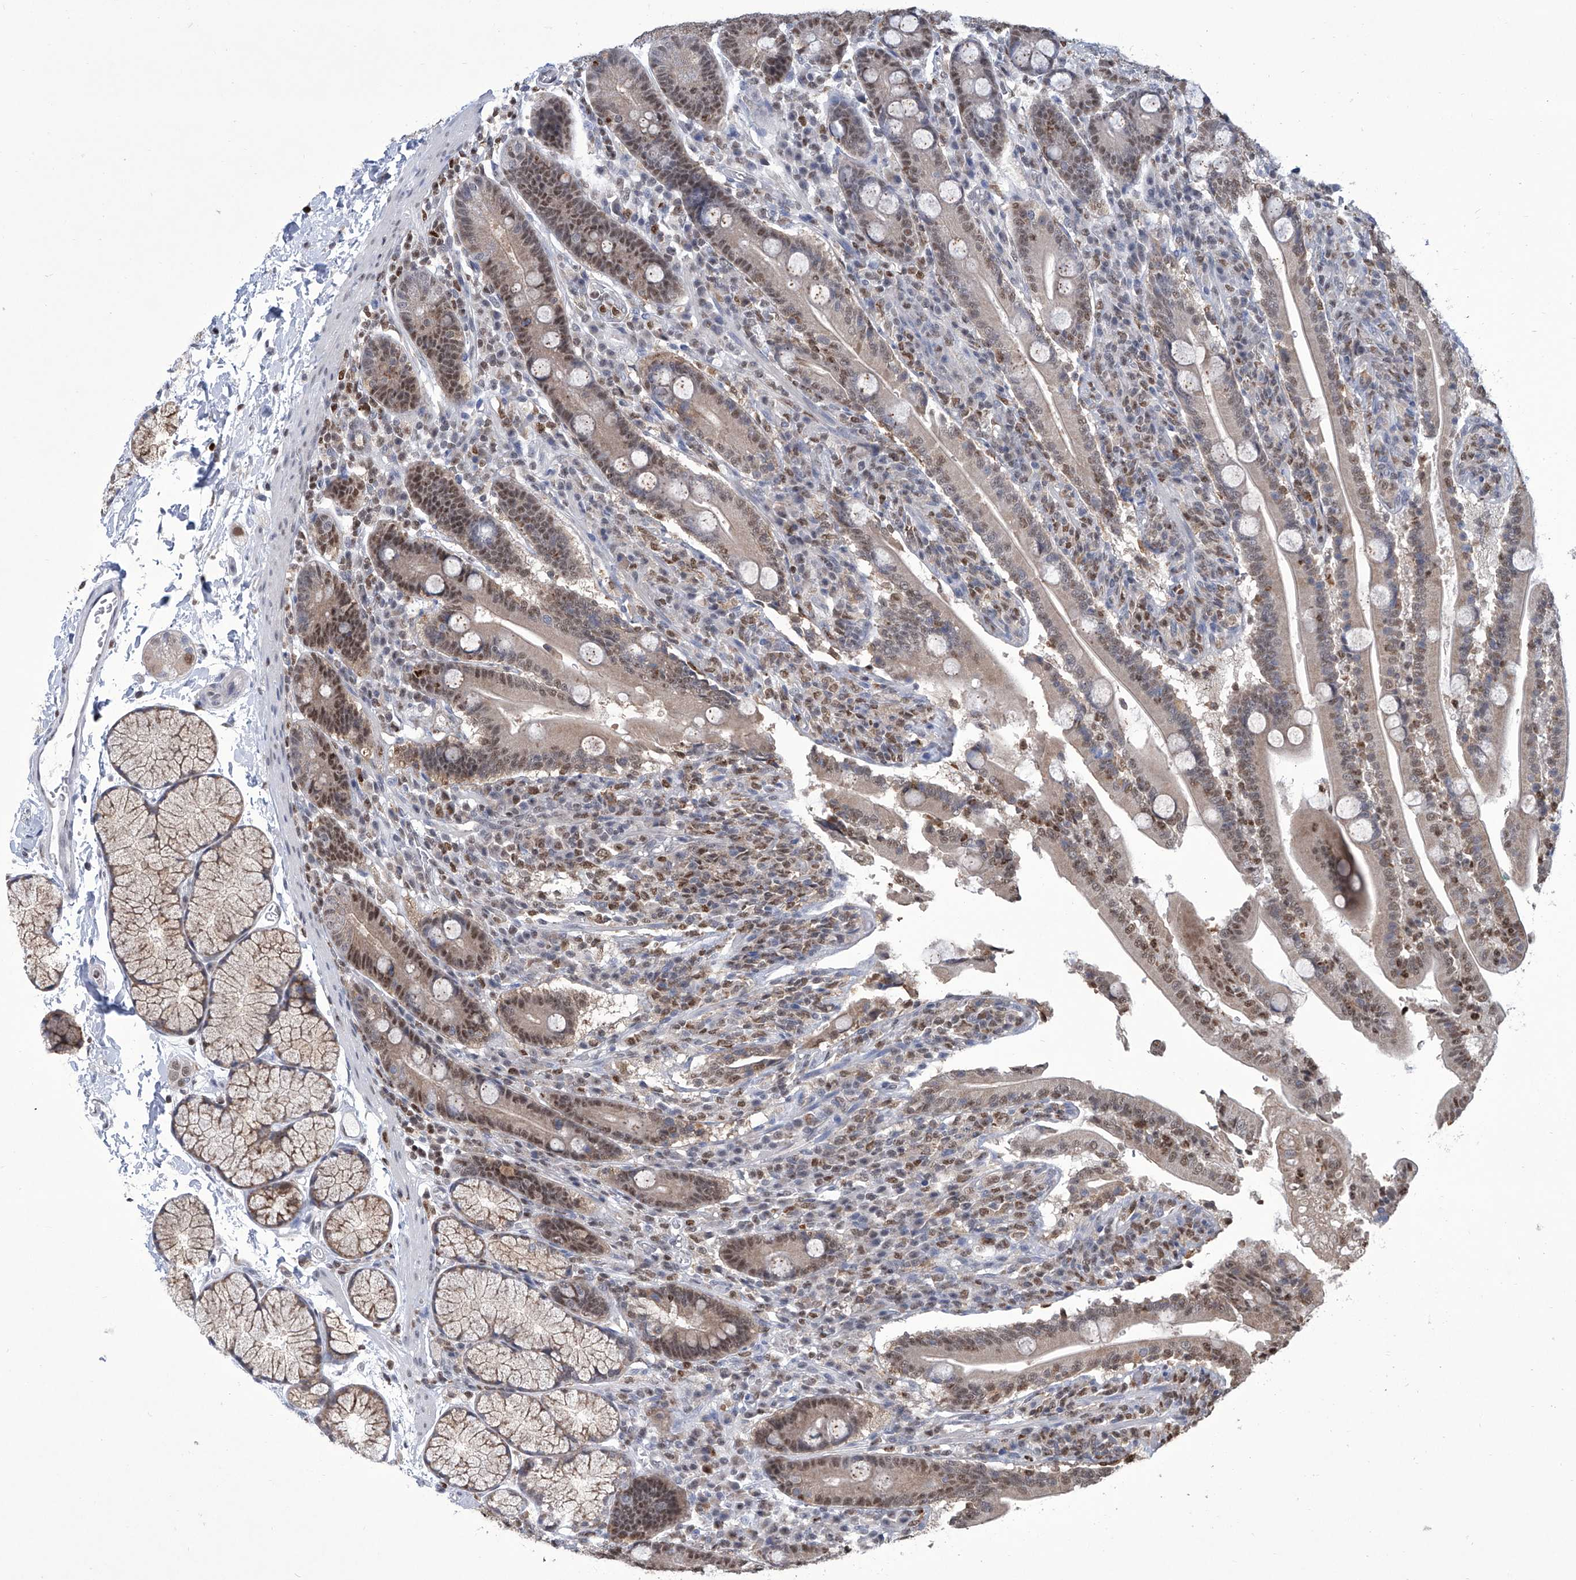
{"staining": {"intensity": "strong", "quantity": ">75%", "location": "nuclear"}, "tissue": "duodenum", "cell_type": "Glandular cells", "image_type": "normal", "snomed": [{"axis": "morphology", "description": "Normal tissue, NOS"}, {"axis": "topography", "description": "Duodenum"}], "caption": "Glandular cells demonstrate strong nuclear expression in approximately >75% of cells in benign duodenum. Using DAB (brown) and hematoxylin (blue) stains, captured at high magnification using brightfield microscopy.", "gene": "SREBF2", "patient": {"sex": "male", "age": 35}}